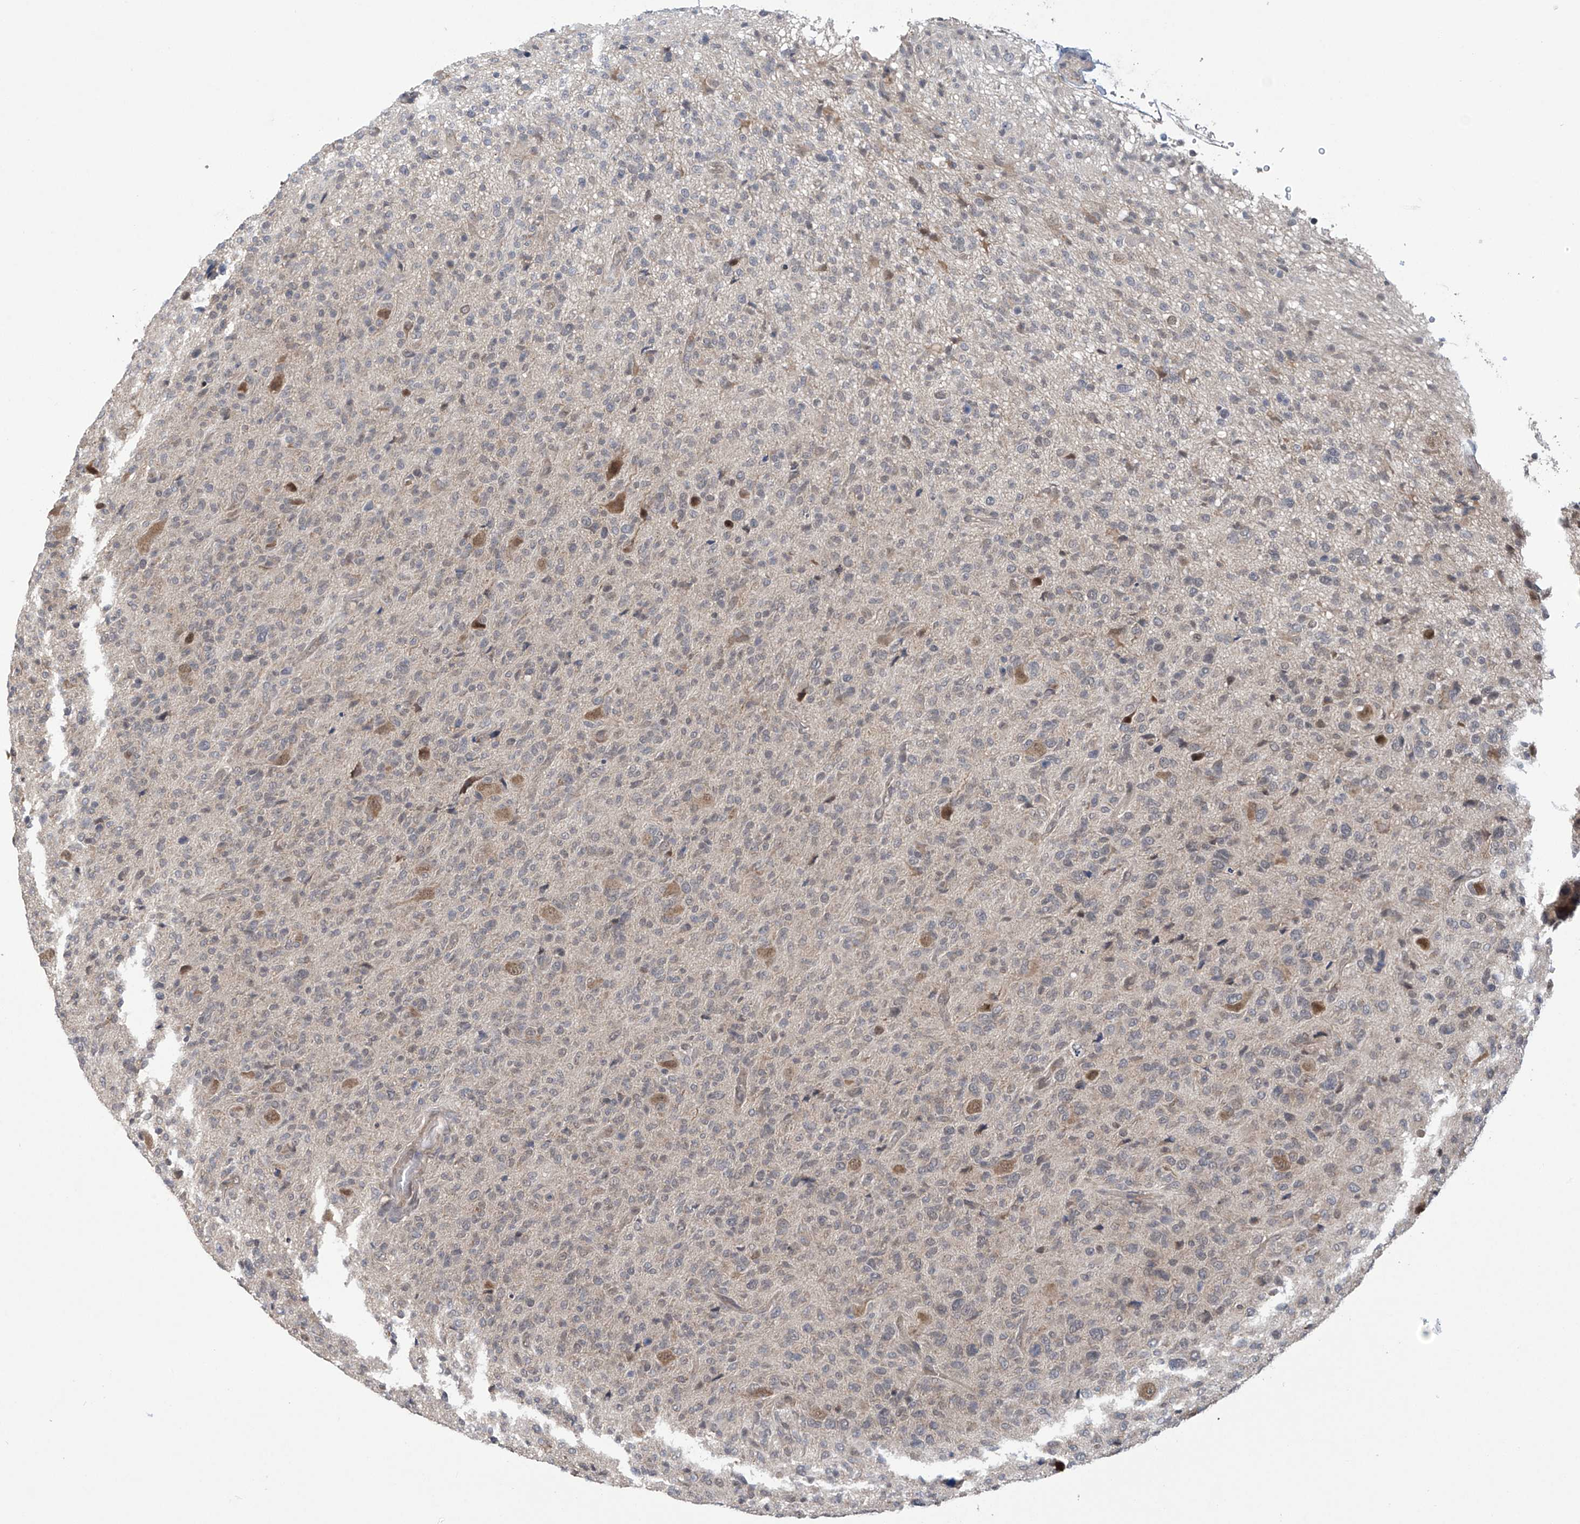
{"staining": {"intensity": "negative", "quantity": "none", "location": "none"}, "tissue": "glioma", "cell_type": "Tumor cells", "image_type": "cancer", "snomed": [{"axis": "morphology", "description": "Glioma, malignant, High grade"}, {"axis": "topography", "description": "Brain"}], "caption": "Tumor cells are negative for brown protein staining in malignant glioma (high-grade).", "gene": "ABHD13", "patient": {"sex": "female", "age": 57}}